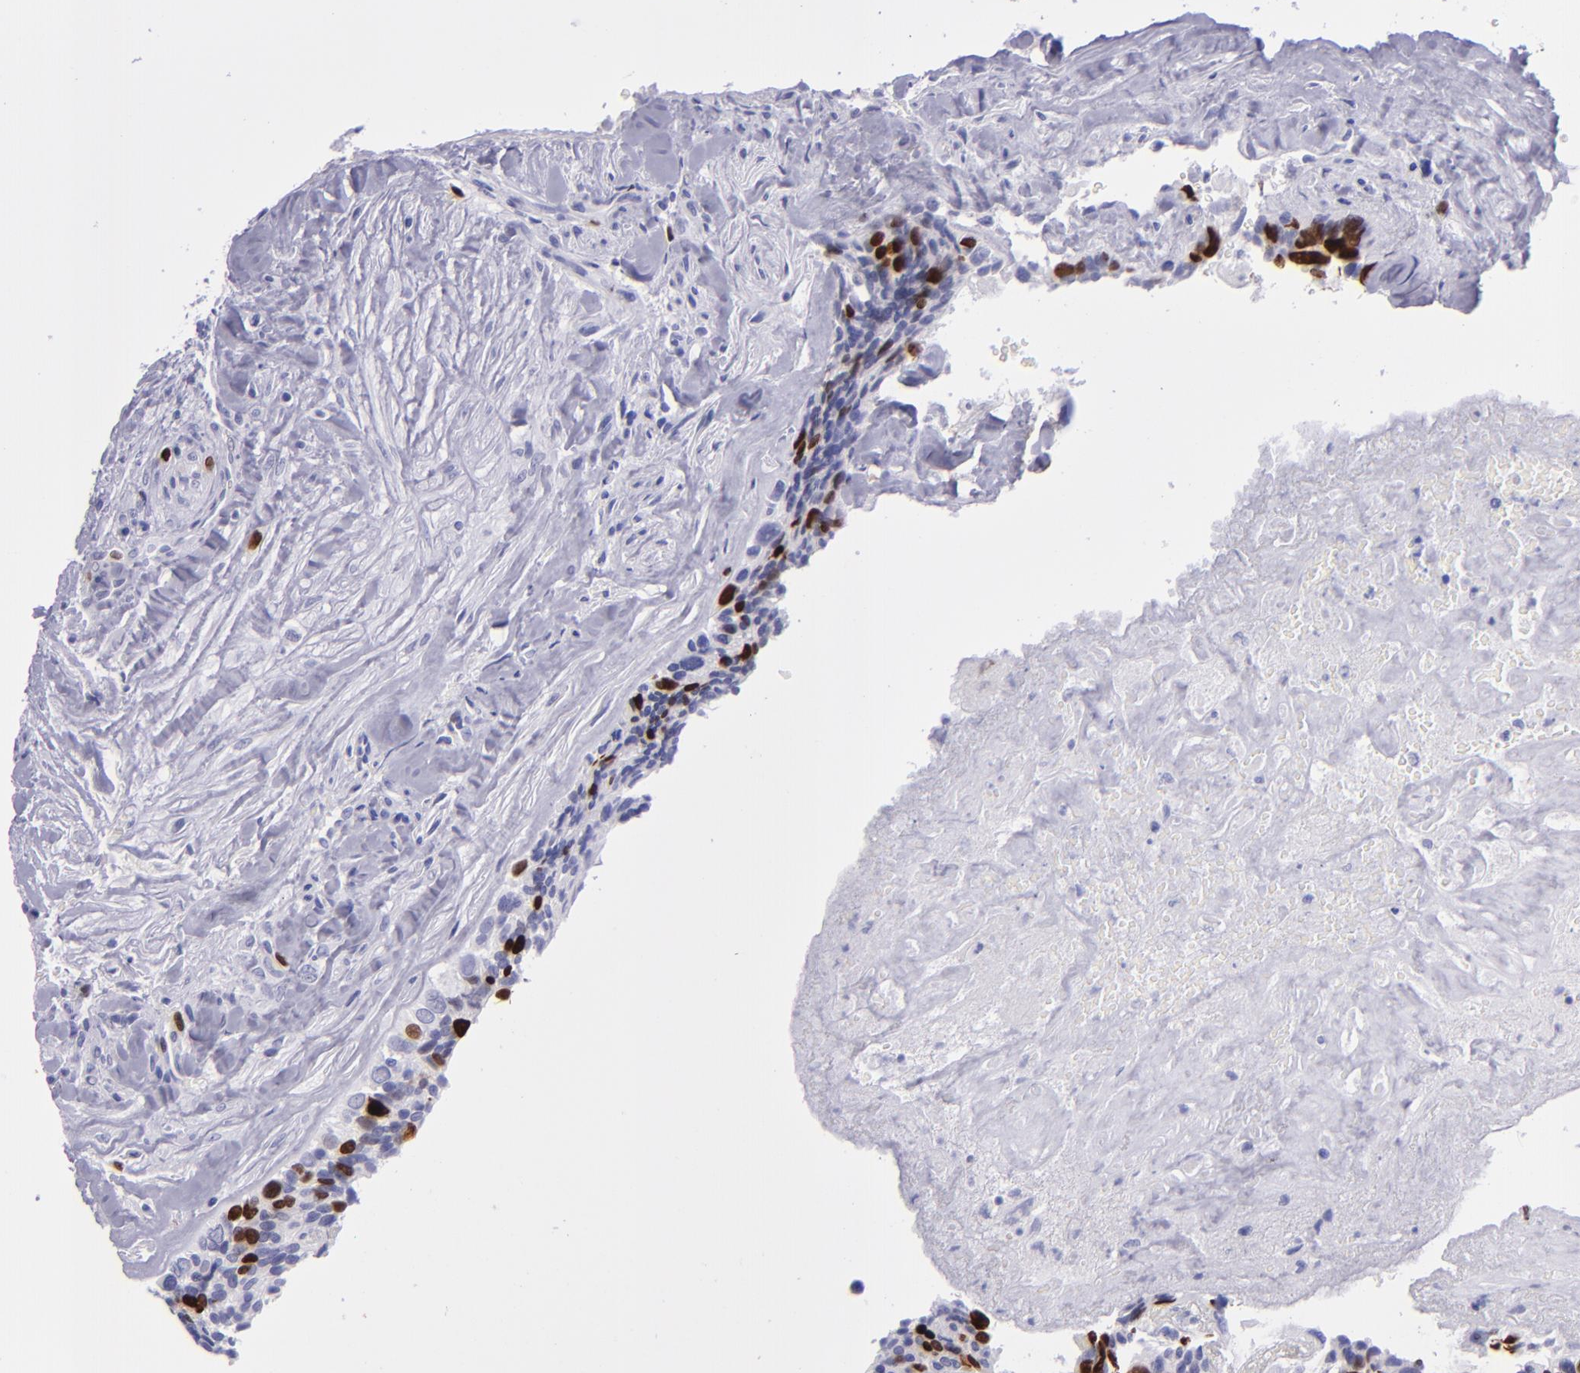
{"staining": {"intensity": "strong", "quantity": "<25%", "location": "nuclear"}, "tissue": "breast cancer", "cell_type": "Tumor cells", "image_type": "cancer", "snomed": [{"axis": "morphology", "description": "Neoplasm, malignant, NOS"}, {"axis": "topography", "description": "Breast"}], "caption": "High-power microscopy captured an immunohistochemistry photomicrograph of neoplasm (malignant) (breast), revealing strong nuclear staining in approximately <25% of tumor cells.", "gene": "TOP2A", "patient": {"sex": "female", "age": 50}}